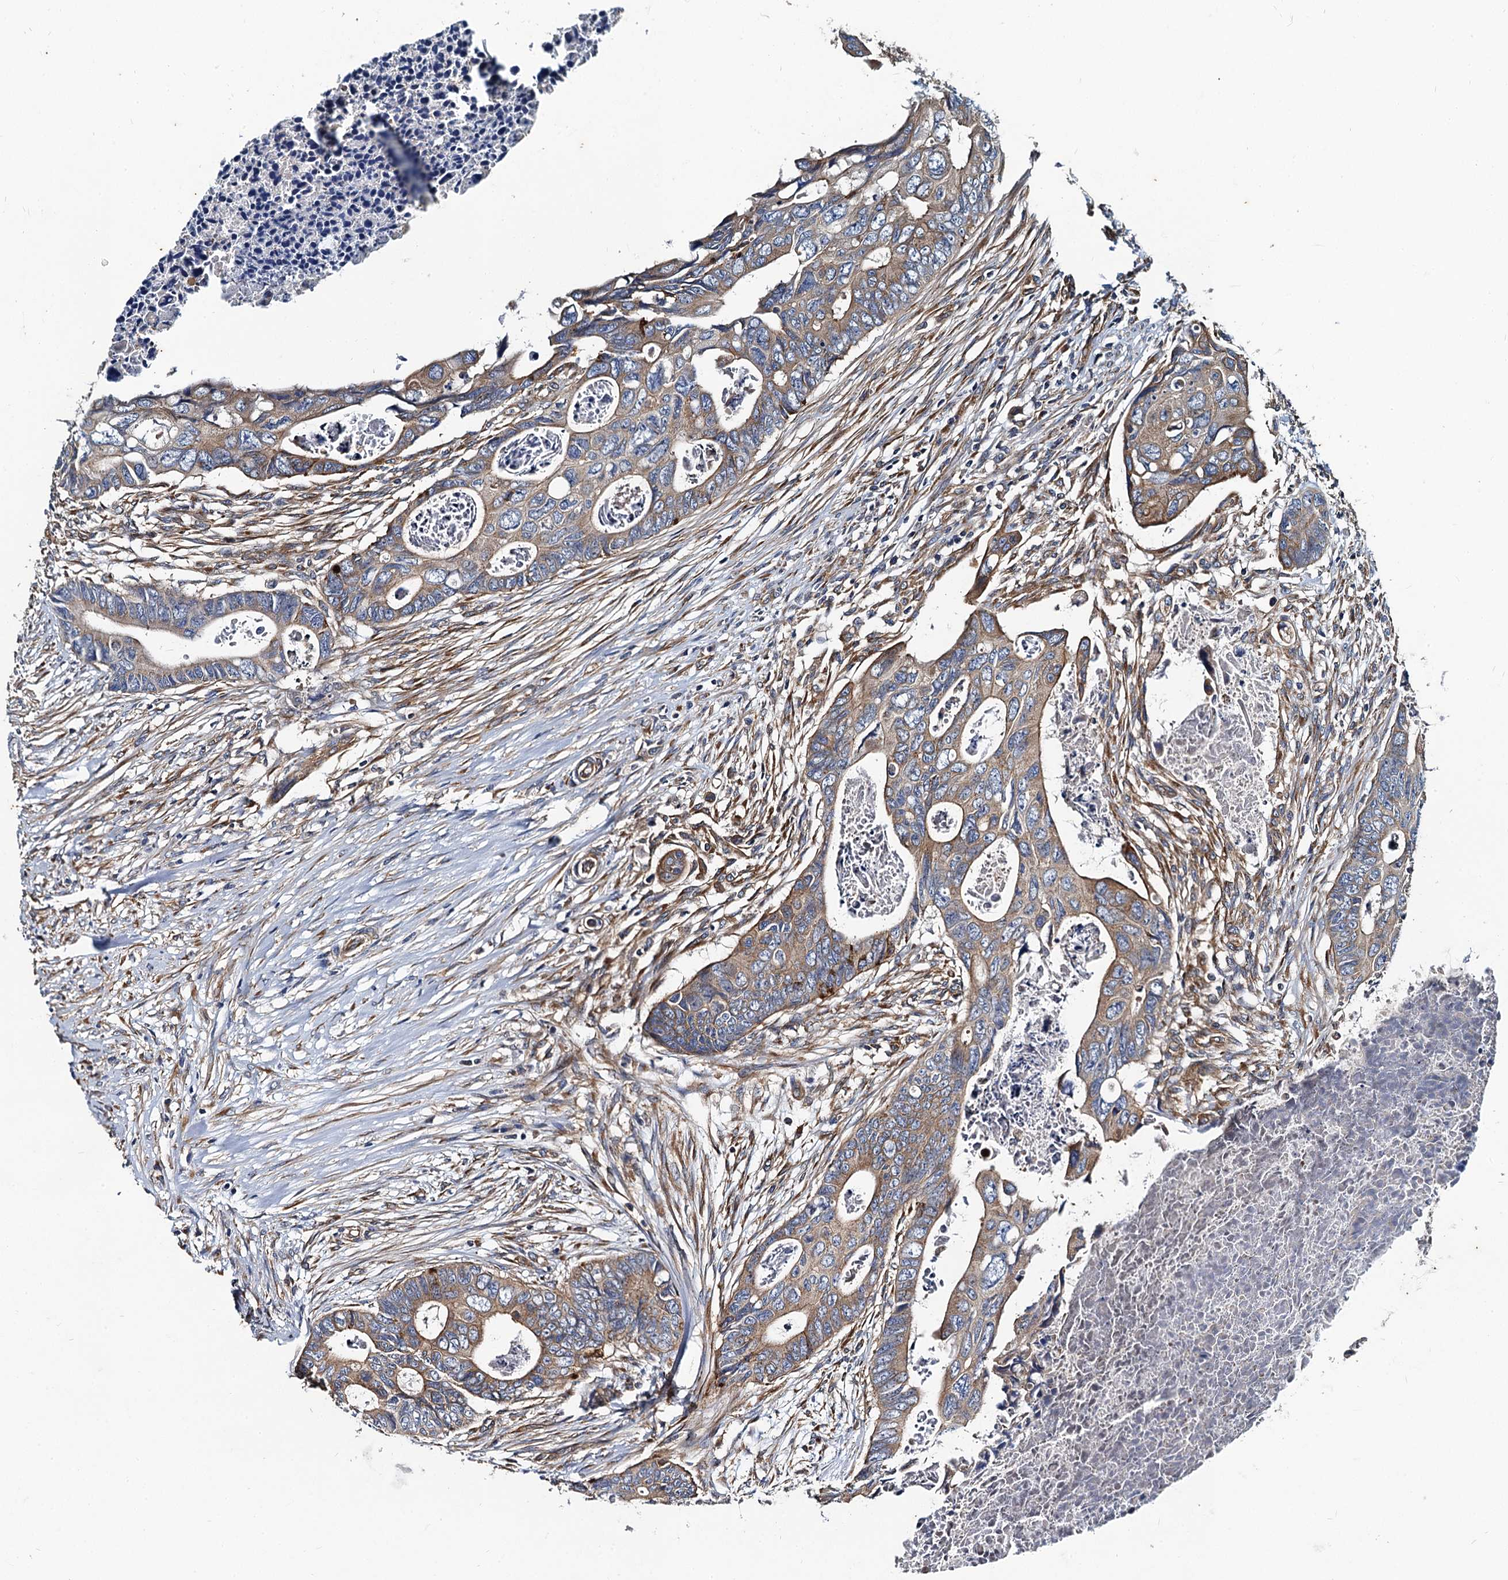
{"staining": {"intensity": "moderate", "quantity": ">75%", "location": "cytoplasmic/membranous"}, "tissue": "colorectal cancer", "cell_type": "Tumor cells", "image_type": "cancer", "snomed": [{"axis": "morphology", "description": "Adenocarcinoma, NOS"}, {"axis": "topography", "description": "Rectum"}], "caption": "Colorectal cancer stained for a protein (brown) demonstrates moderate cytoplasmic/membranous positive staining in about >75% of tumor cells.", "gene": "NGRN", "patient": {"sex": "female", "age": 78}}